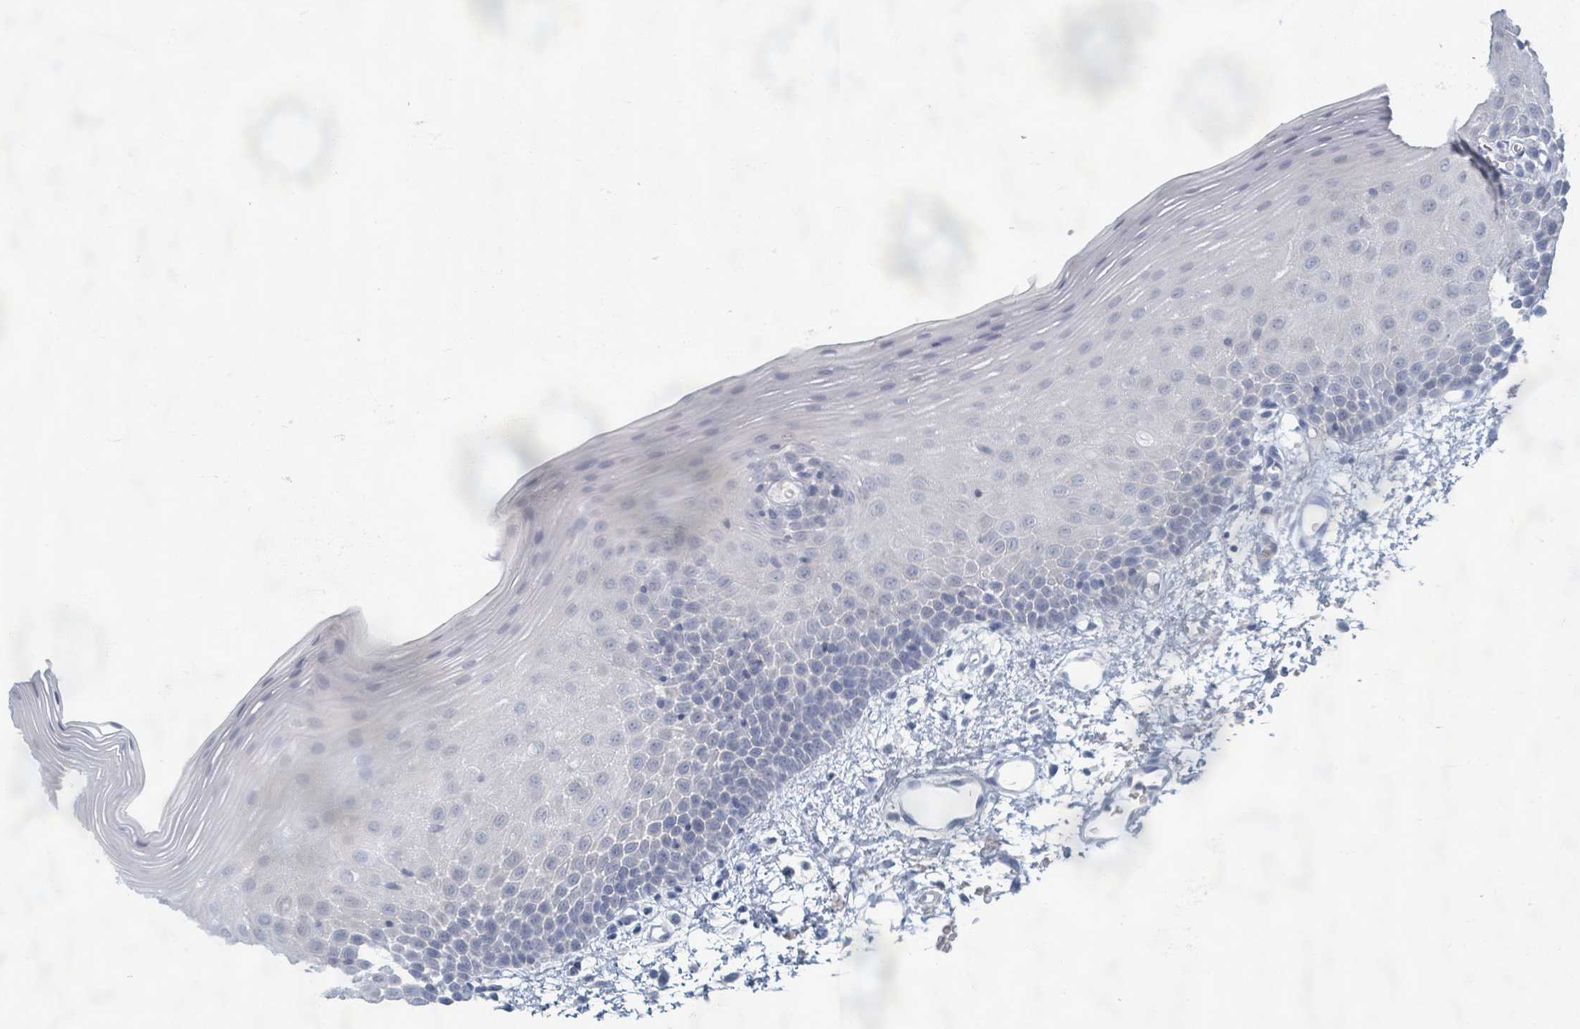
{"staining": {"intensity": "negative", "quantity": "none", "location": "none"}, "tissue": "oral mucosa", "cell_type": "Squamous epithelial cells", "image_type": "normal", "snomed": [{"axis": "morphology", "description": "Normal tissue, NOS"}, {"axis": "topography", "description": "Oral tissue"}], "caption": "Immunohistochemical staining of normal oral mucosa displays no significant positivity in squamous epithelial cells. (Stains: DAB (3,3'-diaminobenzidine) immunohistochemistry (IHC) with hematoxylin counter stain, Microscopy: brightfield microscopy at high magnification).", "gene": "WNT11", "patient": {"sex": "female", "age": 70}}